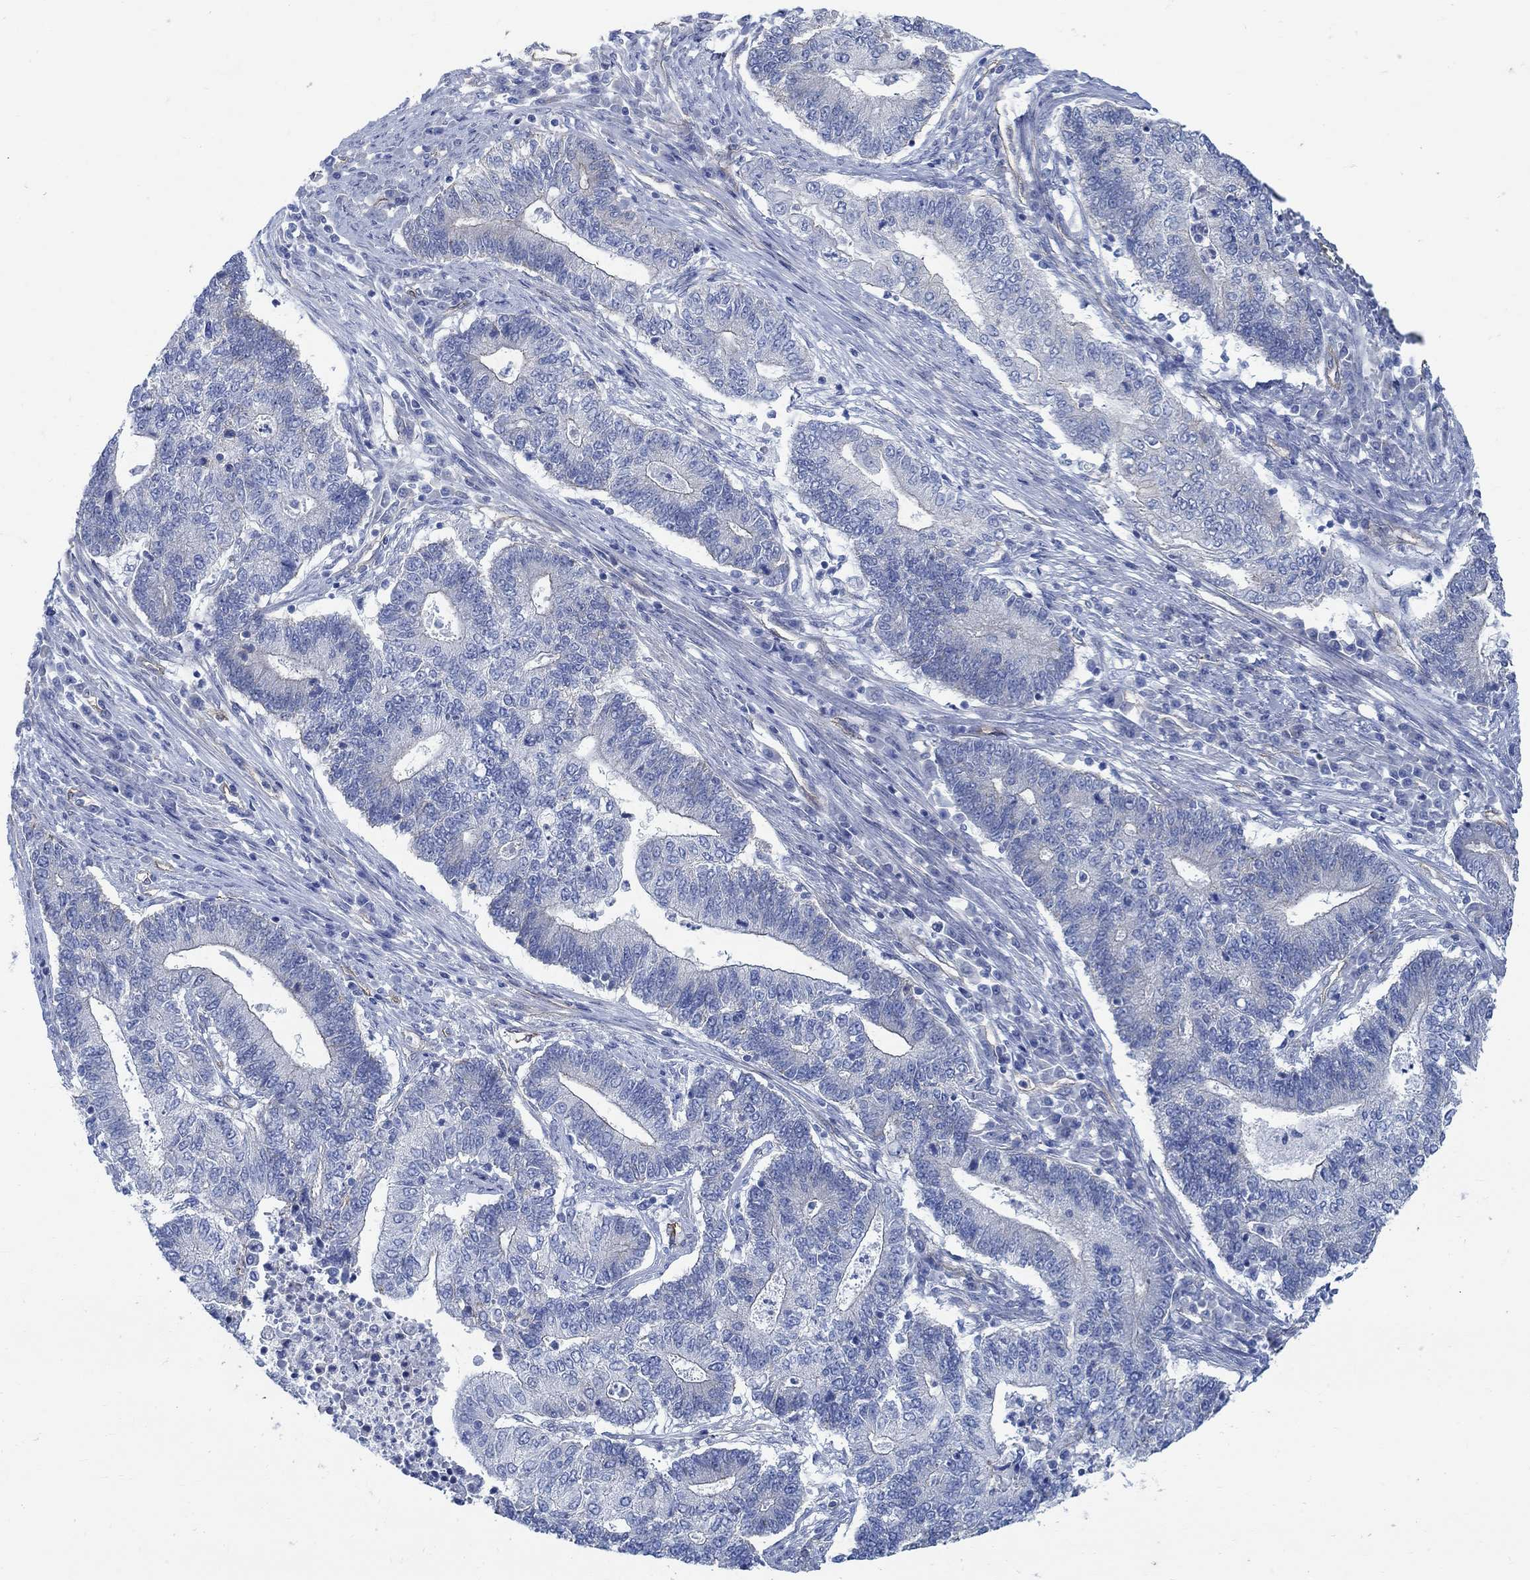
{"staining": {"intensity": "negative", "quantity": "none", "location": "none"}, "tissue": "endometrial cancer", "cell_type": "Tumor cells", "image_type": "cancer", "snomed": [{"axis": "morphology", "description": "Adenocarcinoma, NOS"}, {"axis": "topography", "description": "Uterus"}, {"axis": "topography", "description": "Endometrium"}], "caption": "DAB (3,3'-diaminobenzidine) immunohistochemical staining of endometrial cancer (adenocarcinoma) exhibits no significant expression in tumor cells.", "gene": "TMEM198", "patient": {"sex": "female", "age": 54}}